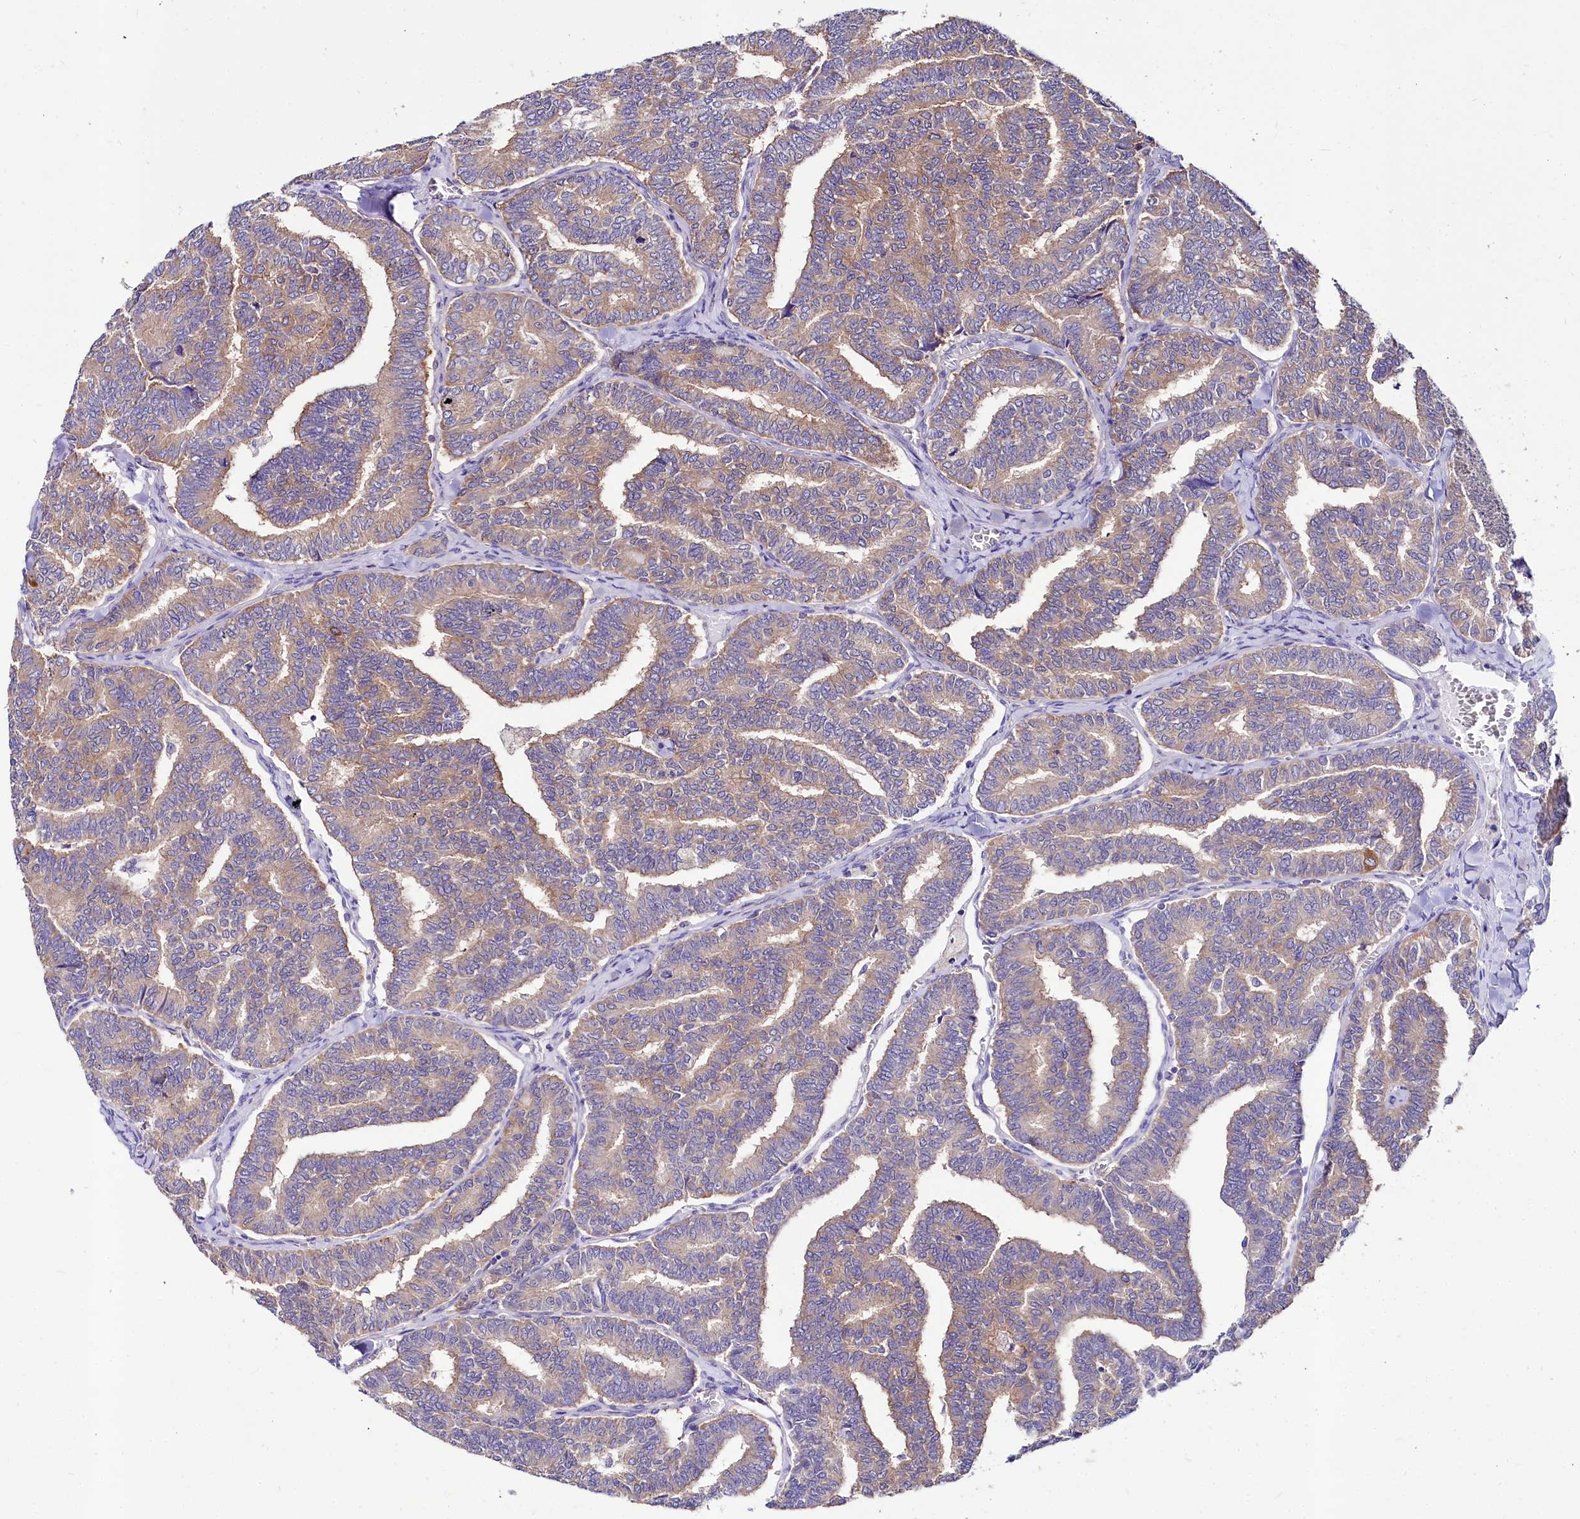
{"staining": {"intensity": "weak", "quantity": "25%-75%", "location": "cytoplasmic/membranous"}, "tissue": "thyroid cancer", "cell_type": "Tumor cells", "image_type": "cancer", "snomed": [{"axis": "morphology", "description": "Papillary adenocarcinoma, NOS"}, {"axis": "topography", "description": "Thyroid gland"}], "caption": "Immunohistochemical staining of thyroid cancer (papillary adenocarcinoma) demonstrates low levels of weak cytoplasmic/membranous protein positivity in about 25%-75% of tumor cells.", "gene": "ABHD5", "patient": {"sex": "female", "age": 35}}